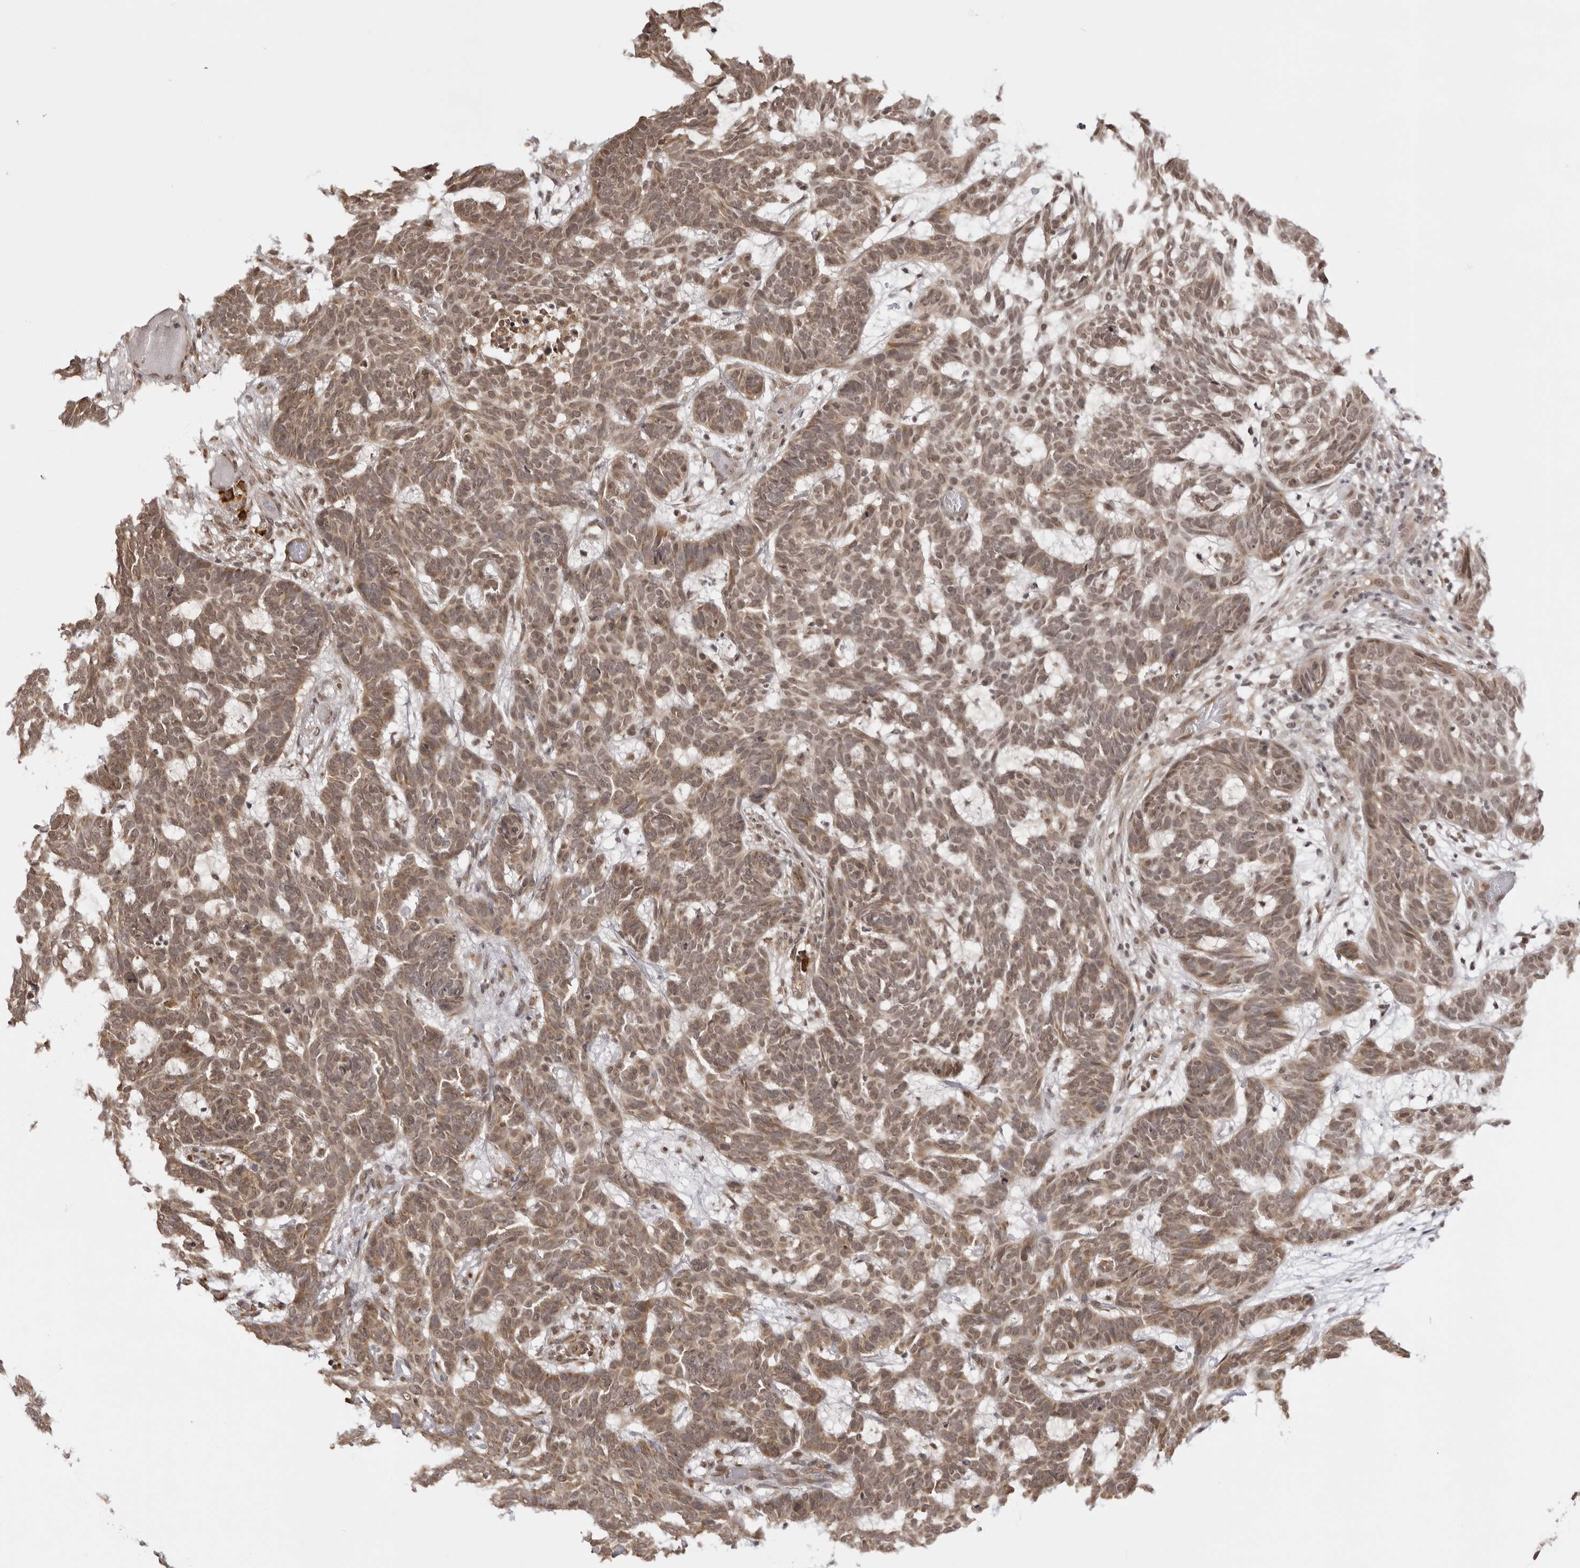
{"staining": {"intensity": "weak", "quantity": ">75%", "location": "cytoplasmic/membranous,nuclear"}, "tissue": "skin cancer", "cell_type": "Tumor cells", "image_type": "cancer", "snomed": [{"axis": "morphology", "description": "Basal cell carcinoma"}, {"axis": "topography", "description": "Skin"}], "caption": "The photomicrograph shows staining of skin basal cell carcinoma, revealing weak cytoplasmic/membranous and nuclear protein expression (brown color) within tumor cells.", "gene": "ZC3H11A", "patient": {"sex": "male", "age": 85}}